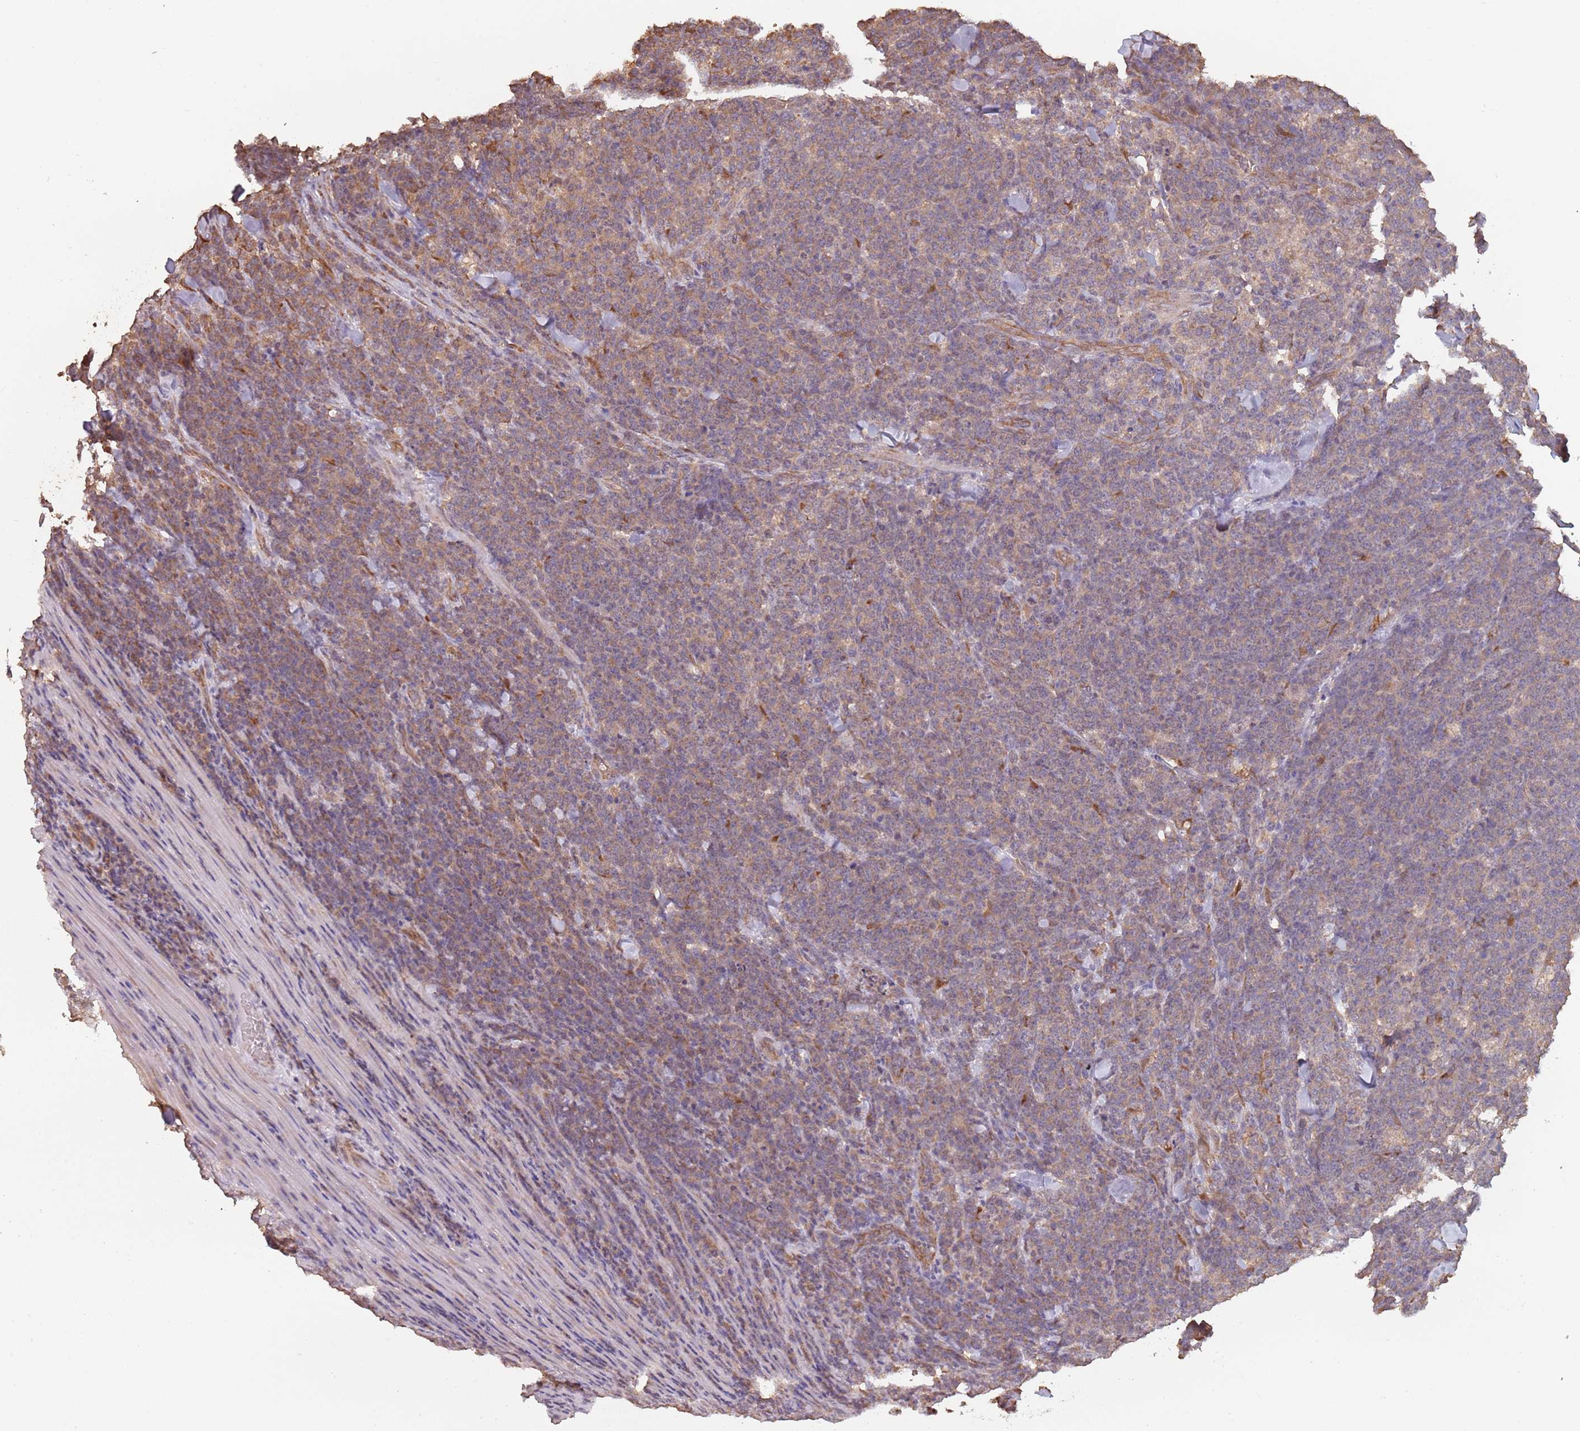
{"staining": {"intensity": "weak", "quantity": "25%-75%", "location": "cytoplasmic/membranous"}, "tissue": "lymphoma", "cell_type": "Tumor cells", "image_type": "cancer", "snomed": [{"axis": "morphology", "description": "Malignant lymphoma, non-Hodgkin's type, High grade"}, {"axis": "topography", "description": "Small intestine"}], "caption": "Malignant lymphoma, non-Hodgkin's type (high-grade) stained with a brown dye shows weak cytoplasmic/membranous positive positivity in approximately 25%-75% of tumor cells.", "gene": "COG4", "patient": {"sex": "male", "age": 8}}